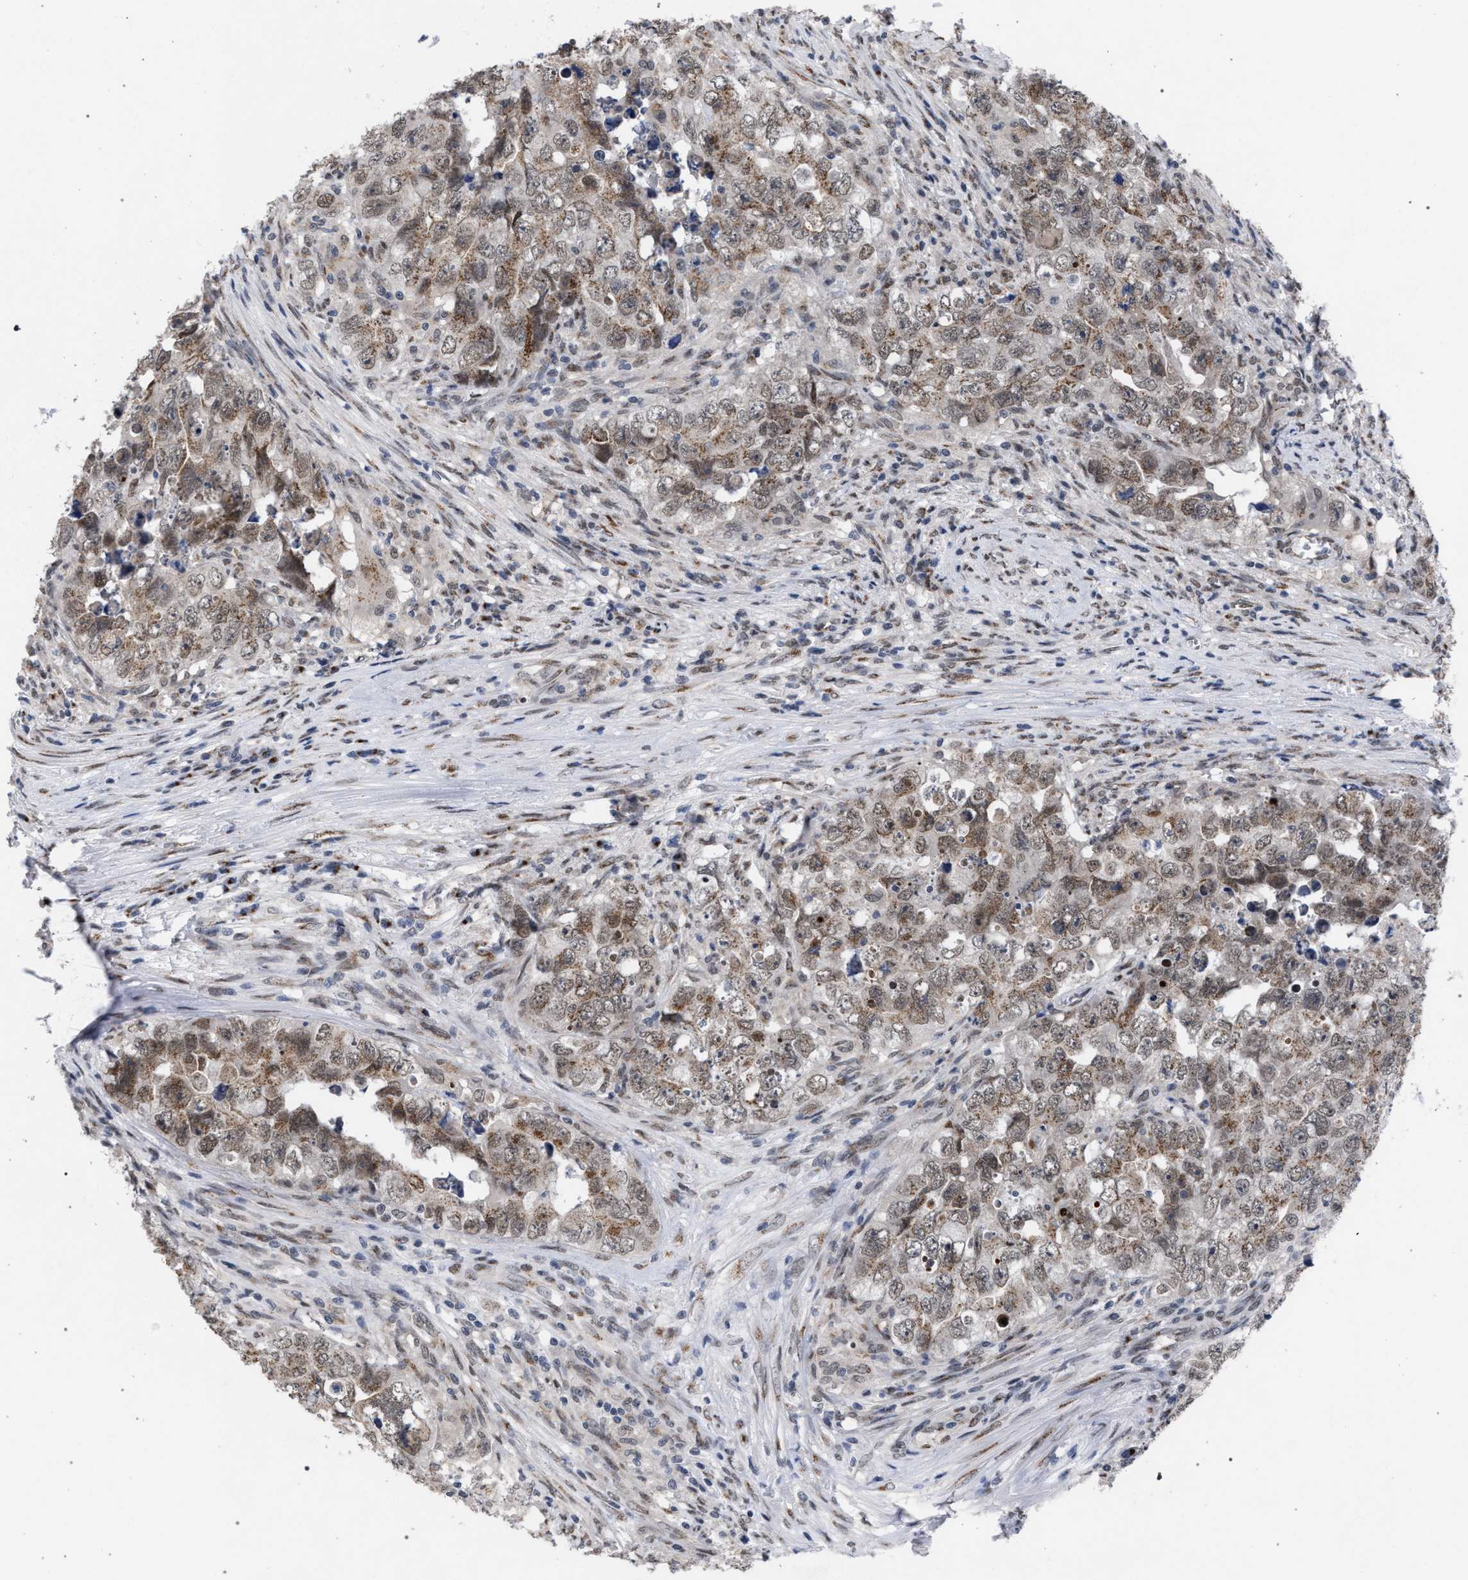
{"staining": {"intensity": "moderate", "quantity": ">75%", "location": "cytoplasmic/membranous"}, "tissue": "testis cancer", "cell_type": "Tumor cells", "image_type": "cancer", "snomed": [{"axis": "morphology", "description": "Seminoma, NOS"}, {"axis": "morphology", "description": "Carcinoma, Embryonal, NOS"}, {"axis": "topography", "description": "Testis"}], "caption": "Tumor cells demonstrate medium levels of moderate cytoplasmic/membranous positivity in about >75% of cells in testis cancer (embryonal carcinoma).", "gene": "GOLGA2", "patient": {"sex": "male", "age": 43}}